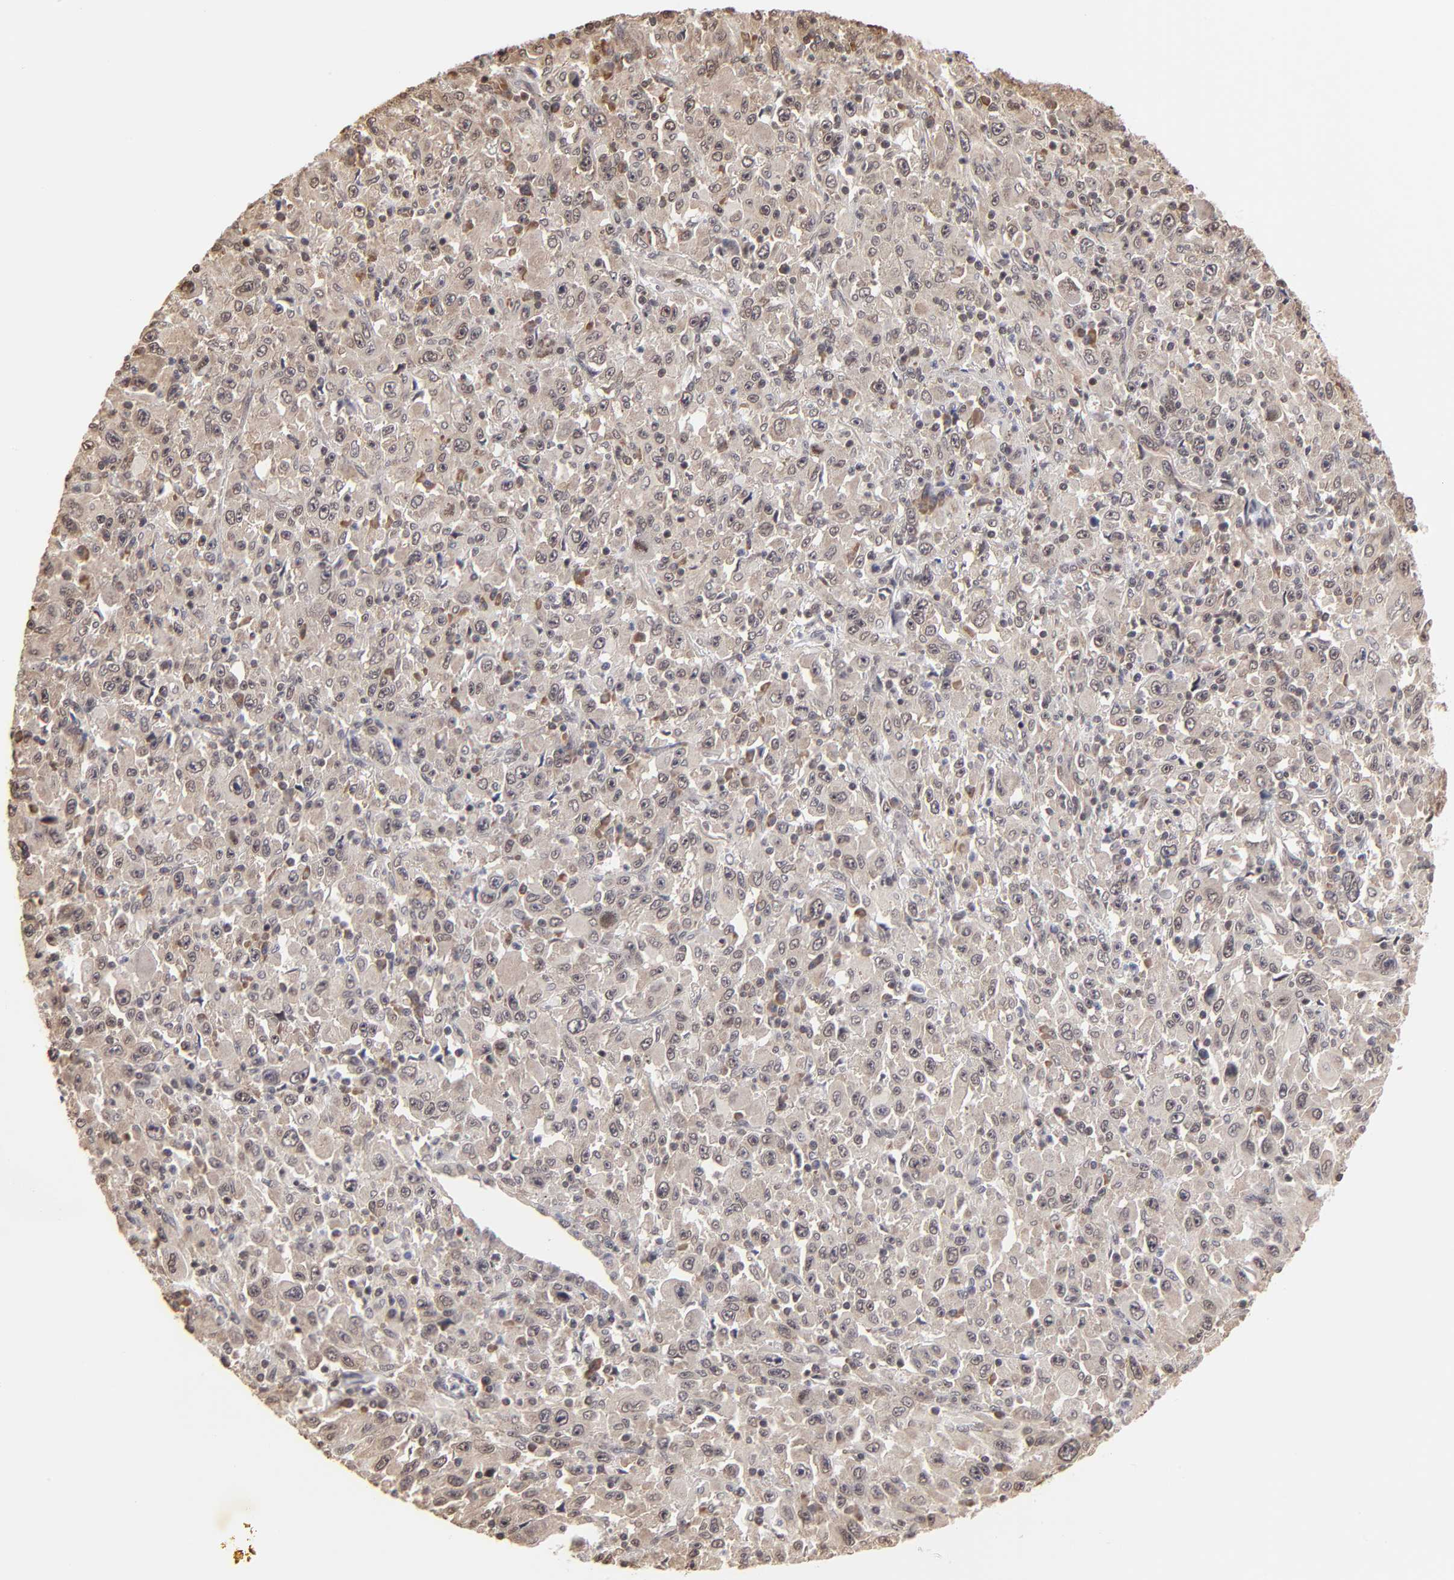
{"staining": {"intensity": "weak", "quantity": ">75%", "location": "cytoplasmic/membranous"}, "tissue": "melanoma", "cell_type": "Tumor cells", "image_type": "cancer", "snomed": [{"axis": "morphology", "description": "Malignant melanoma, Metastatic site"}, {"axis": "topography", "description": "Skin"}], "caption": "The image reveals immunohistochemical staining of melanoma. There is weak cytoplasmic/membranous expression is appreciated in approximately >75% of tumor cells. The staining is performed using DAB (3,3'-diaminobenzidine) brown chromogen to label protein expression. The nuclei are counter-stained blue using hematoxylin.", "gene": "BRPF1", "patient": {"sex": "female", "age": 56}}